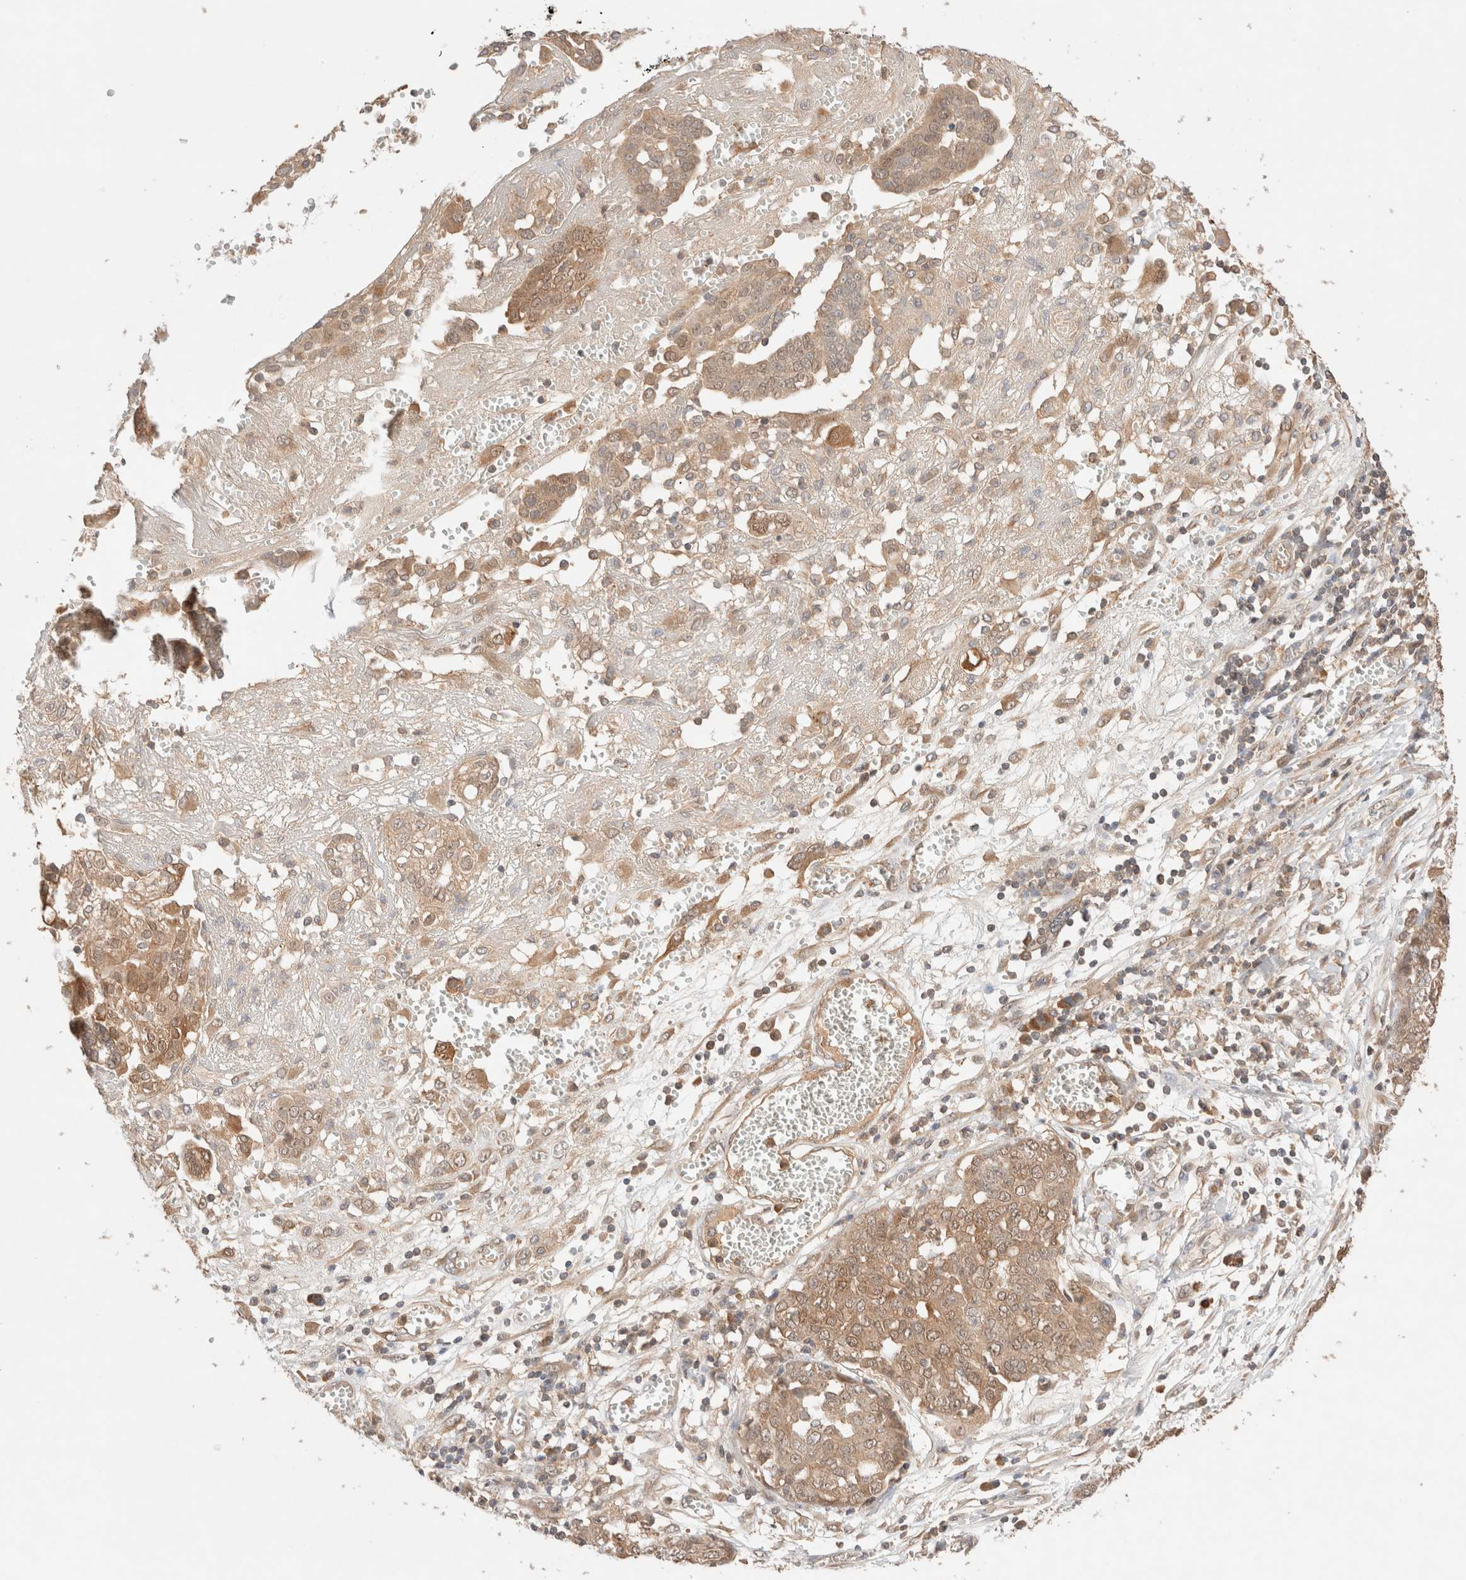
{"staining": {"intensity": "moderate", "quantity": ">75%", "location": "cytoplasmic/membranous"}, "tissue": "ovarian cancer", "cell_type": "Tumor cells", "image_type": "cancer", "snomed": [{"axis": "morphology", "description": "Cystadenocarcinoma, serous, NOS"}, {"axis": "topography", "description": "Soft tissue"}, {"axis": "topography", "description": "Ovary"}], "caption": "A photomicrograph of human ovarian cancer (serous cystadenocarcinoma) stained for a protein displays moderate cytoplasmic/membranous brown staining in tumor cells. (brown staining indicates protein expression, while blue staining denotes nuclei).", "gene": "CARNMT1", "patient": {"sex": "female", "age": 57}}